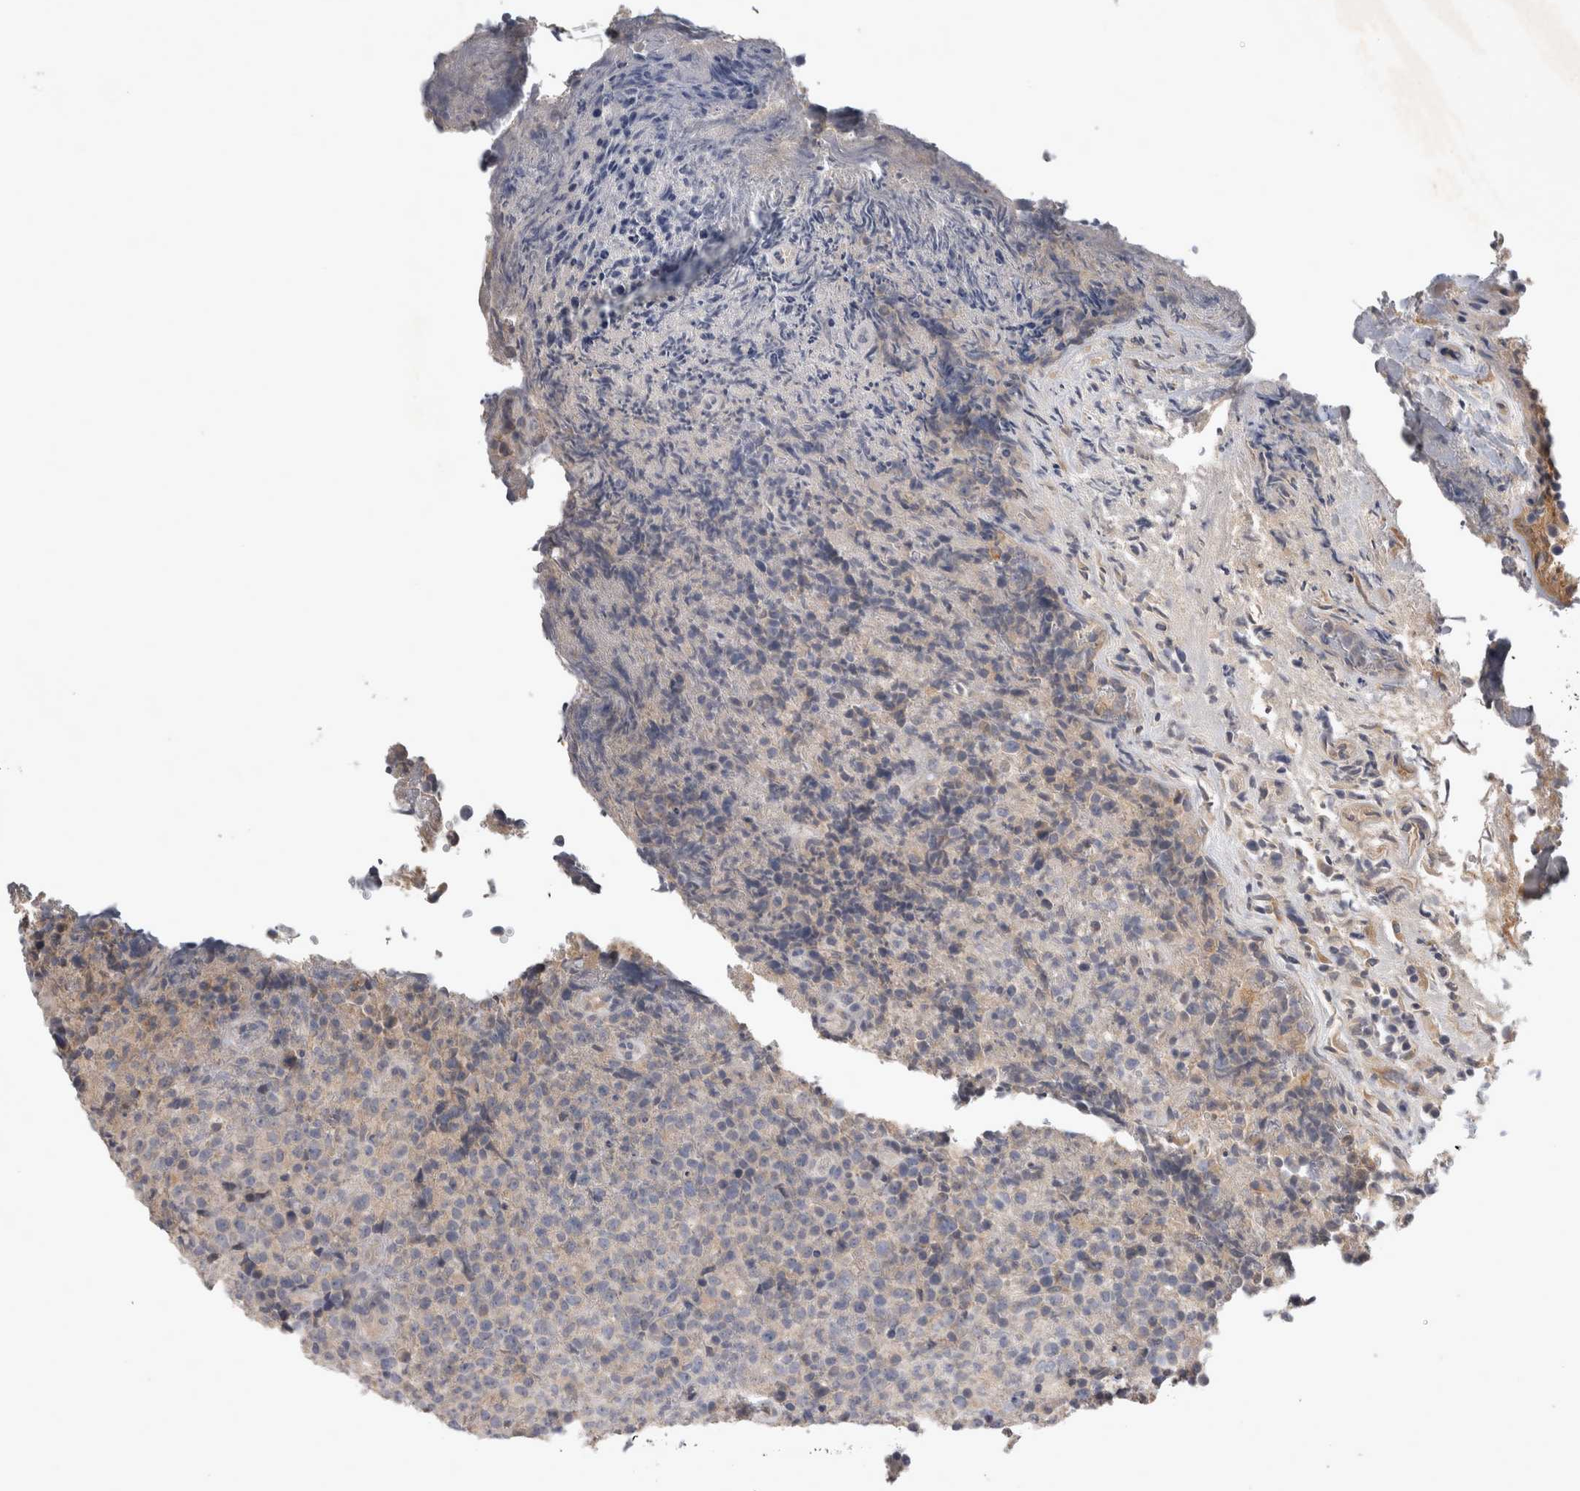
{"staining": {"intensity": "negative", "quantity": "none", "location": "none"}, "tissue": "lymphoma", "cell_type": "Tumor cells", "image_type": "cancer", "snomed": [{"axis": "morphology", "description": "Malignant lymphoma, non-Hodgkin's type, High grade"}, {"axis": "topography", "description": "Lymph node"}], "caption": "Human high-grade malignant lymphoma, non-Hodgkin's type stained for a protein using immunohistochemistry reveals no positivity in tumor cells.", "gene": "SLC22A11", "patient": {"sex": "male", "age": 13}}